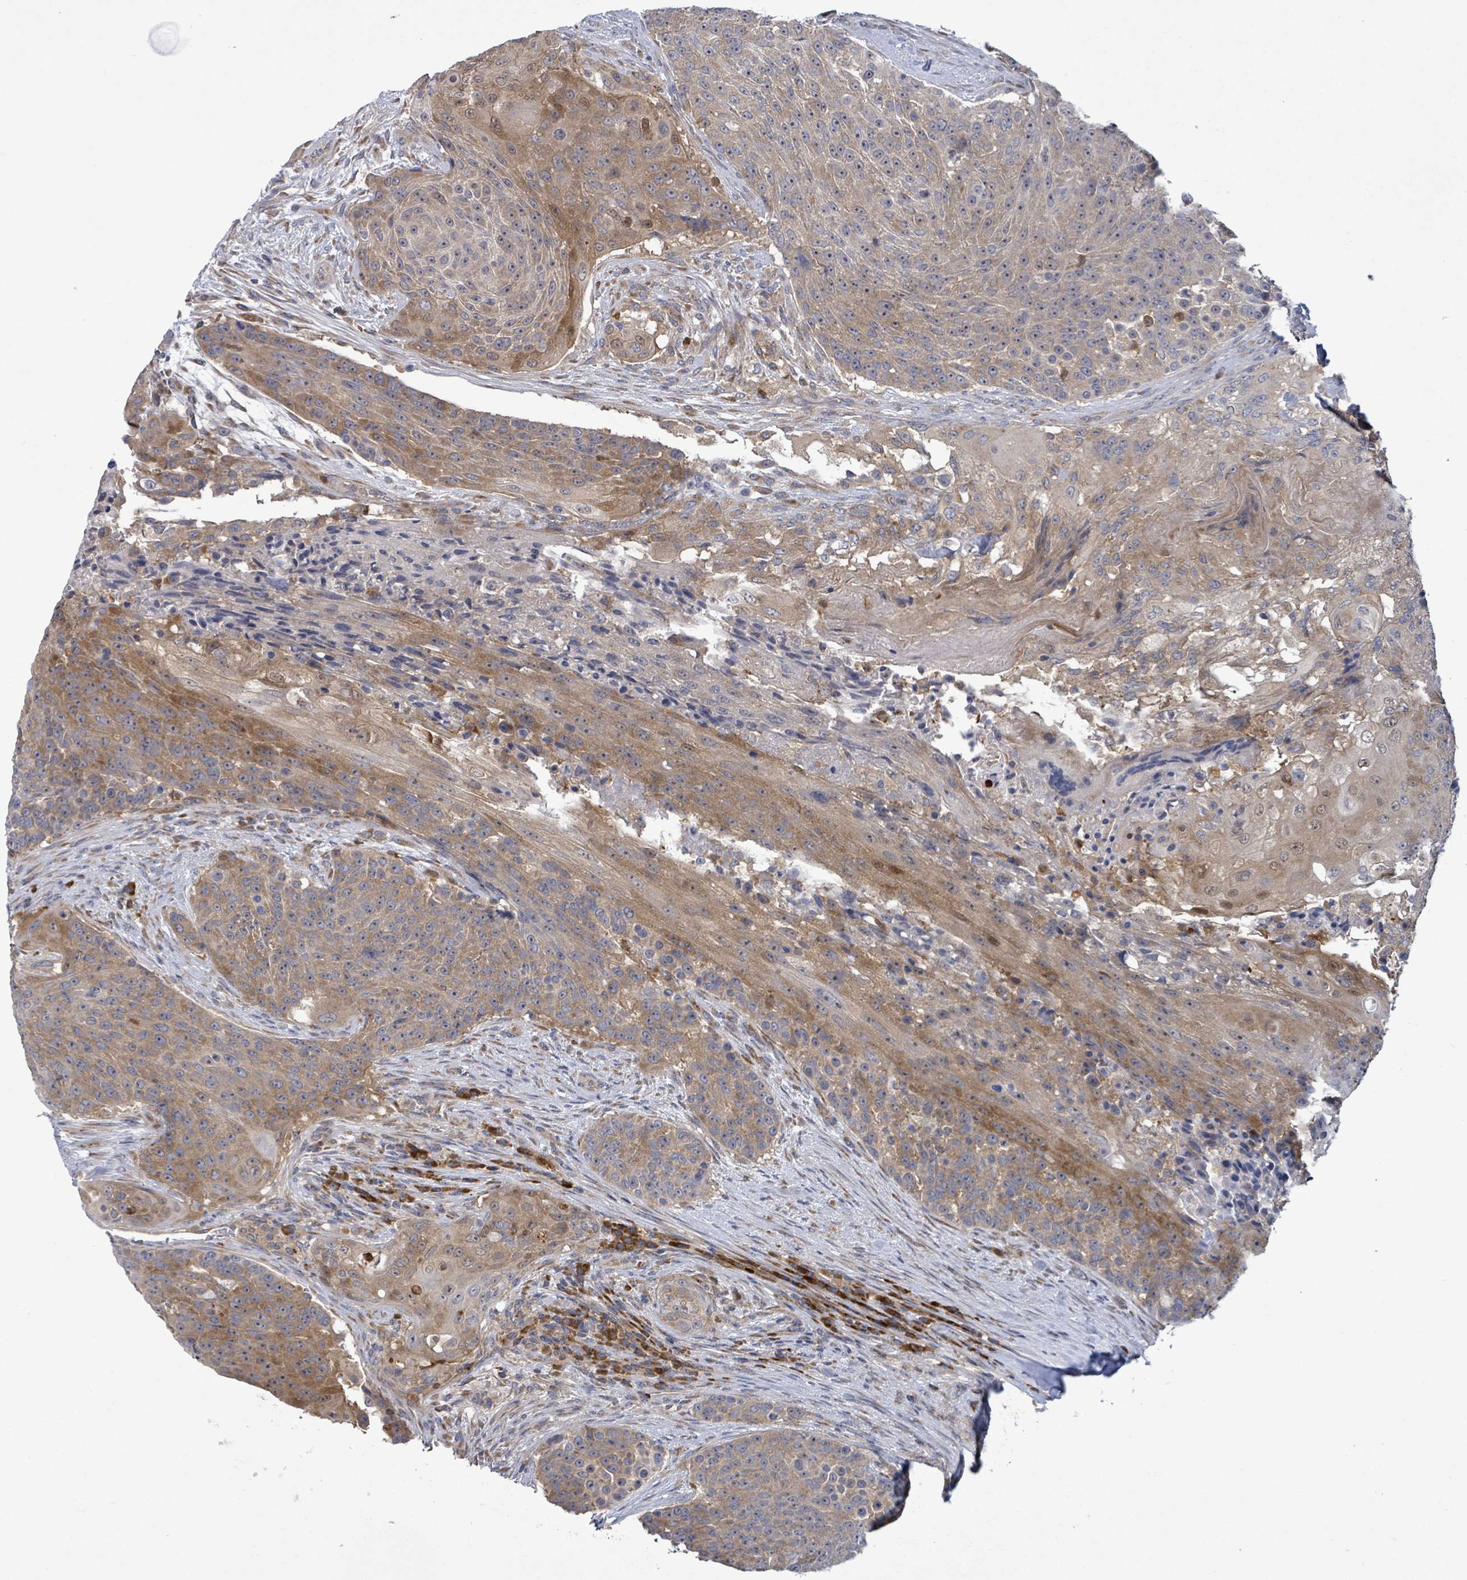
{"staining": {"intensity": "moderate", "quantity": "25%-75%", "location": "cytoplasmic/membranous"}, "tissue": "urothelial cancer", "cell_type": "Tumor cells", "image_type": "cancer", "snomed": [{"axis": "morphology", "description": "Urothelial carcinoma, High grade"}, {"axis": "topography", "description": "Urinary bladder"}], "caption": "Protein expression analysis of high-grade urothelial carcinoma displays moderate cytoplasmic/membranous positivity in approximately 25%-75% of tumor cells. The staining was performed using DAB, with brown indicating positive protein expression. Nuclei are stained blue with hematoxylin.", "gene": "SERPINE3", "patient": {"sex": "female", "age": 63}}